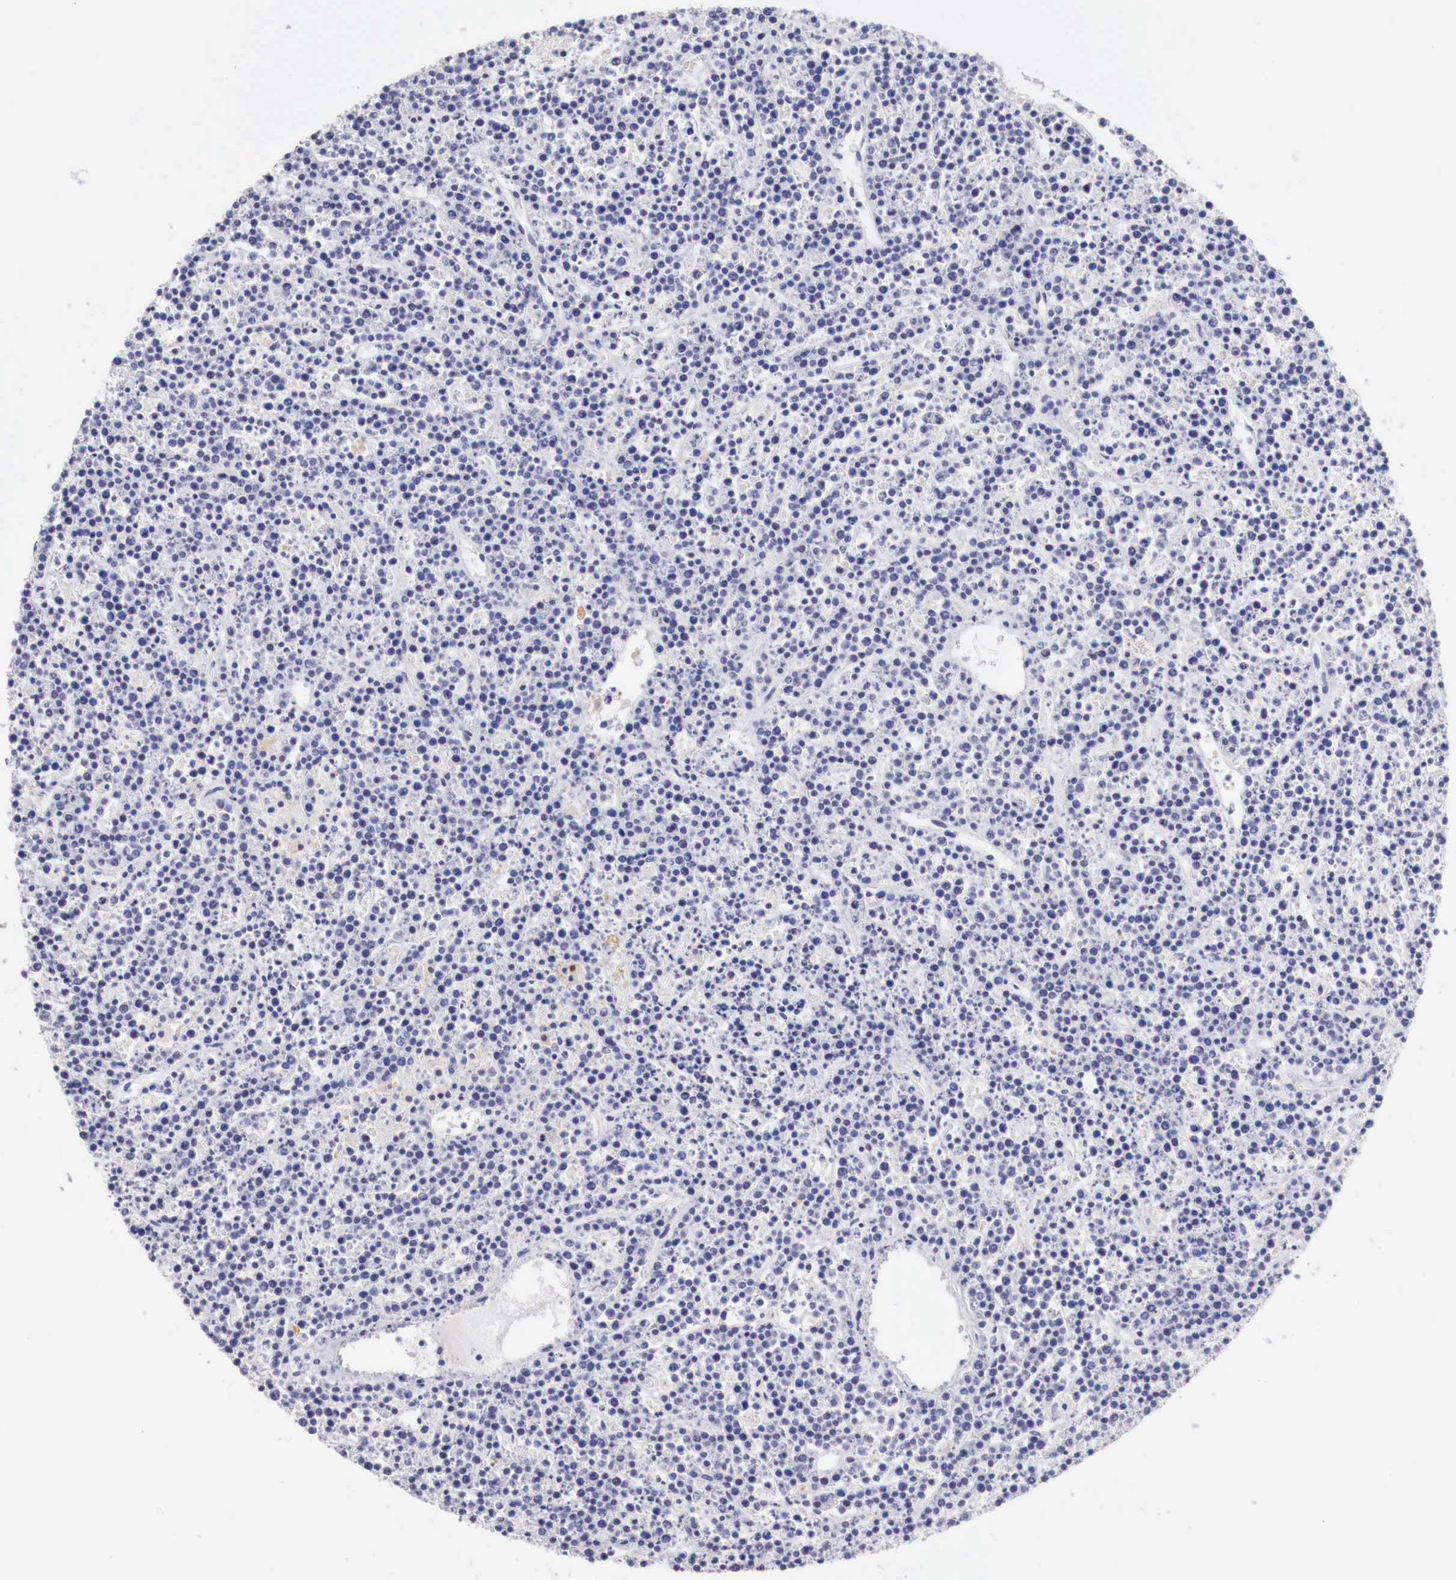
{"staining": {"intensity": "negative", "quantity": "none", "location": "none"}, "tissue": "lymphoma", "cell_type": "Tumor cells", "image_type": "cancer", "snomed": [{"axis": "morphology", "description": "Malignant lymphoma, non-Hodgkin's type, High grade"}, {"axis": "topography", "description": "Ovary"}], "caption": "Tumor cells show no significant expression in lymphoma.", "gene": "RENBP", "patient": {"sex": "female", "age": 56}}